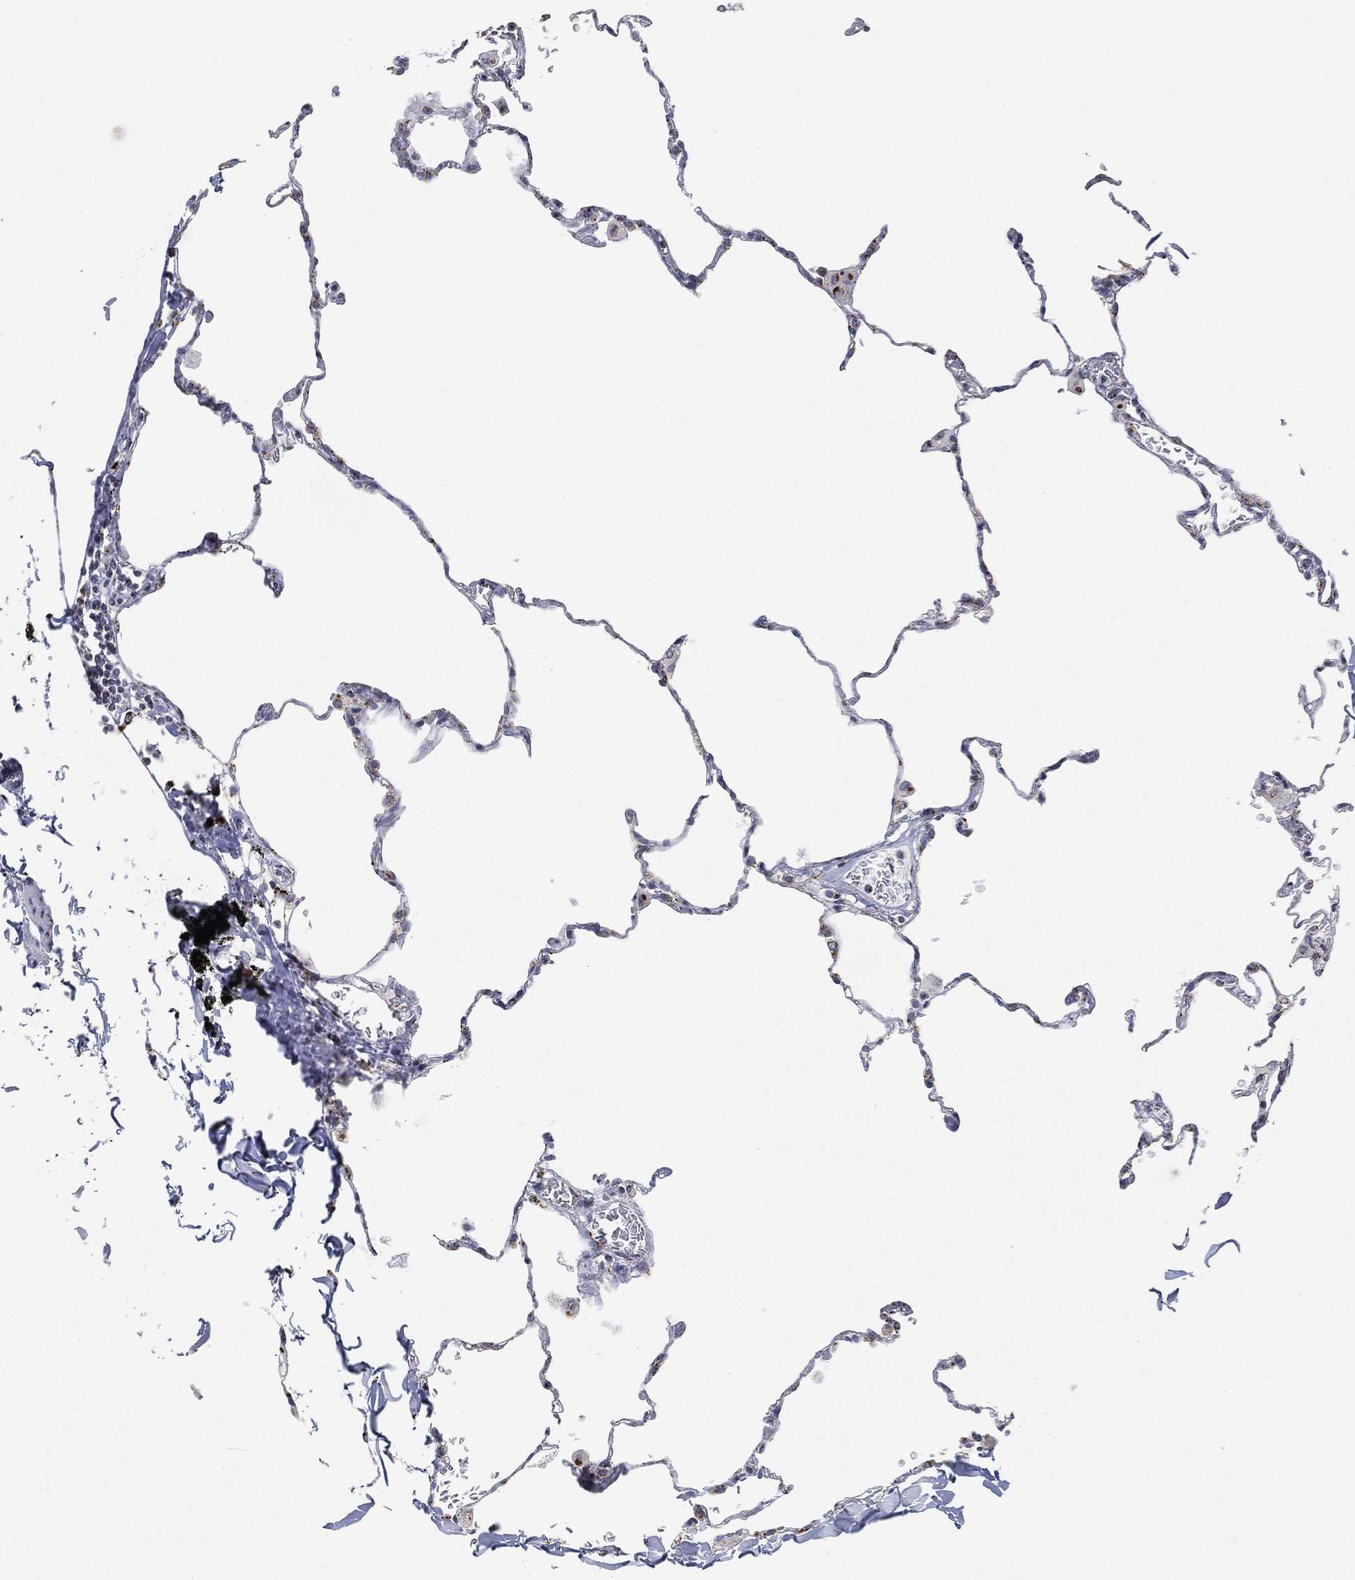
{"staining": {"intensity": "strong", "quantity": "25%-75%", "location": "cytoplasmic/membranous"}, "tissue": "lung", "cell_type": "Alveolar cells", "image_type": "normal", "snomed": [{"axis": "morphology", "description": "Normal tissue, NOS"}, {"axis": "morphology", "description": "Adenocarcinoma, metastatic, NOS"}, {"axis": "topography", "description": "Lung"}], "caption": "The immunohistochemical stain labels strong cytoplasmic/membranous expression in alveolar cells of unremarkable lung. (DAB IHC with brightfield microscopy, high magnification).", "gene": "TICAM1", "patient": {"sex": "male", "age": 45}}